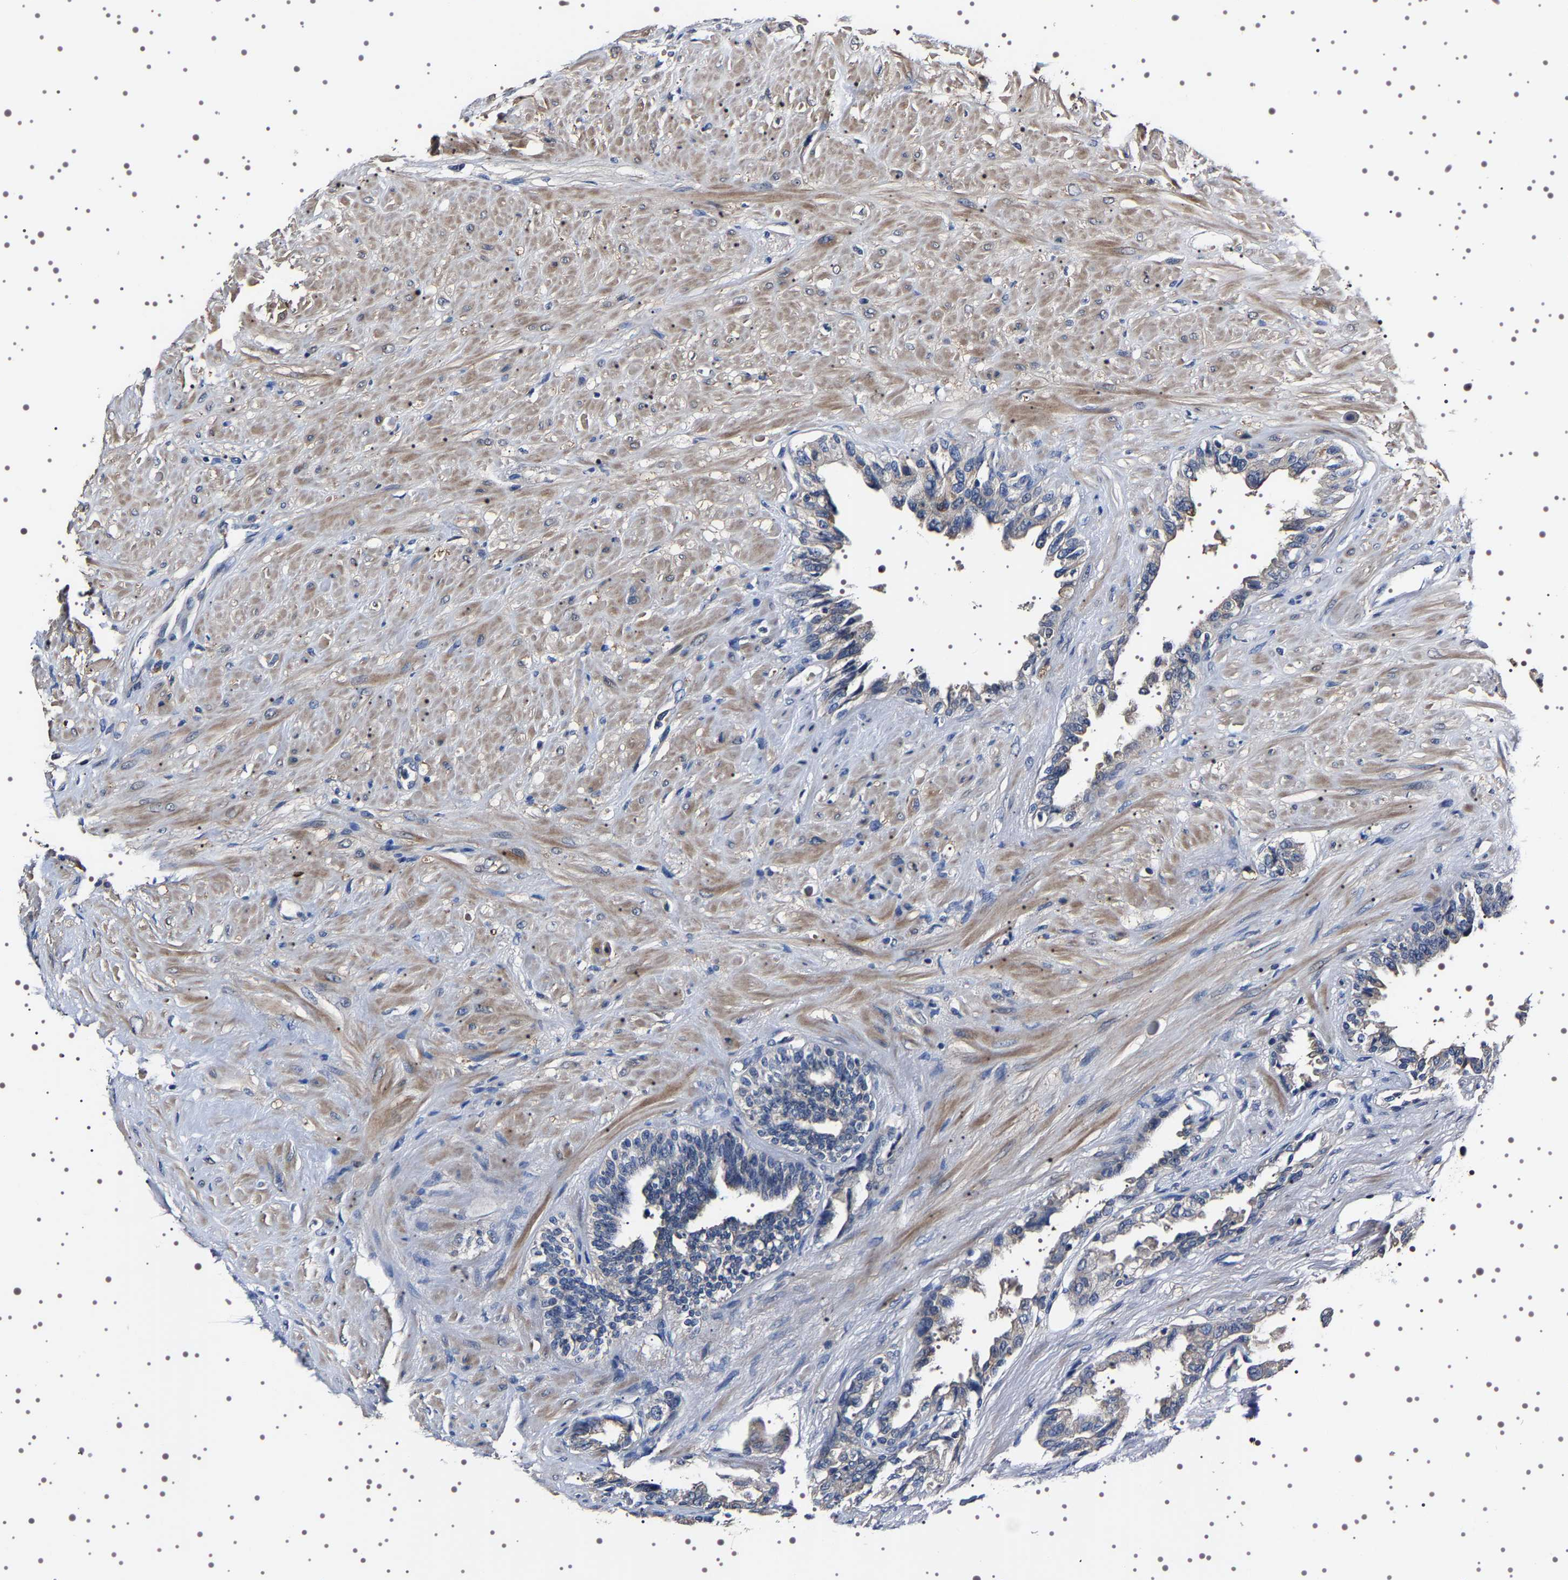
{"staining": {"intensity": "negative", "quantity": "none", "location": "none"}, "tissue": "seminal vesicle", "cell_type": "Glandular cells", "image_type": "normal", "snomed": [{"axis": "morphology", "description": "Normal tissue, NOS"}, {"axis": "topography", "description": "Seminal veicle"}], "caption": "There is no significant positivity in glandular cells of seminal vesicle. The staining is performed using DAB brown chromogen with nuclei counter-stained in using hematoxylin.", "gene": "TARBP1", "patient": {"sex": "male", "age": 61}}